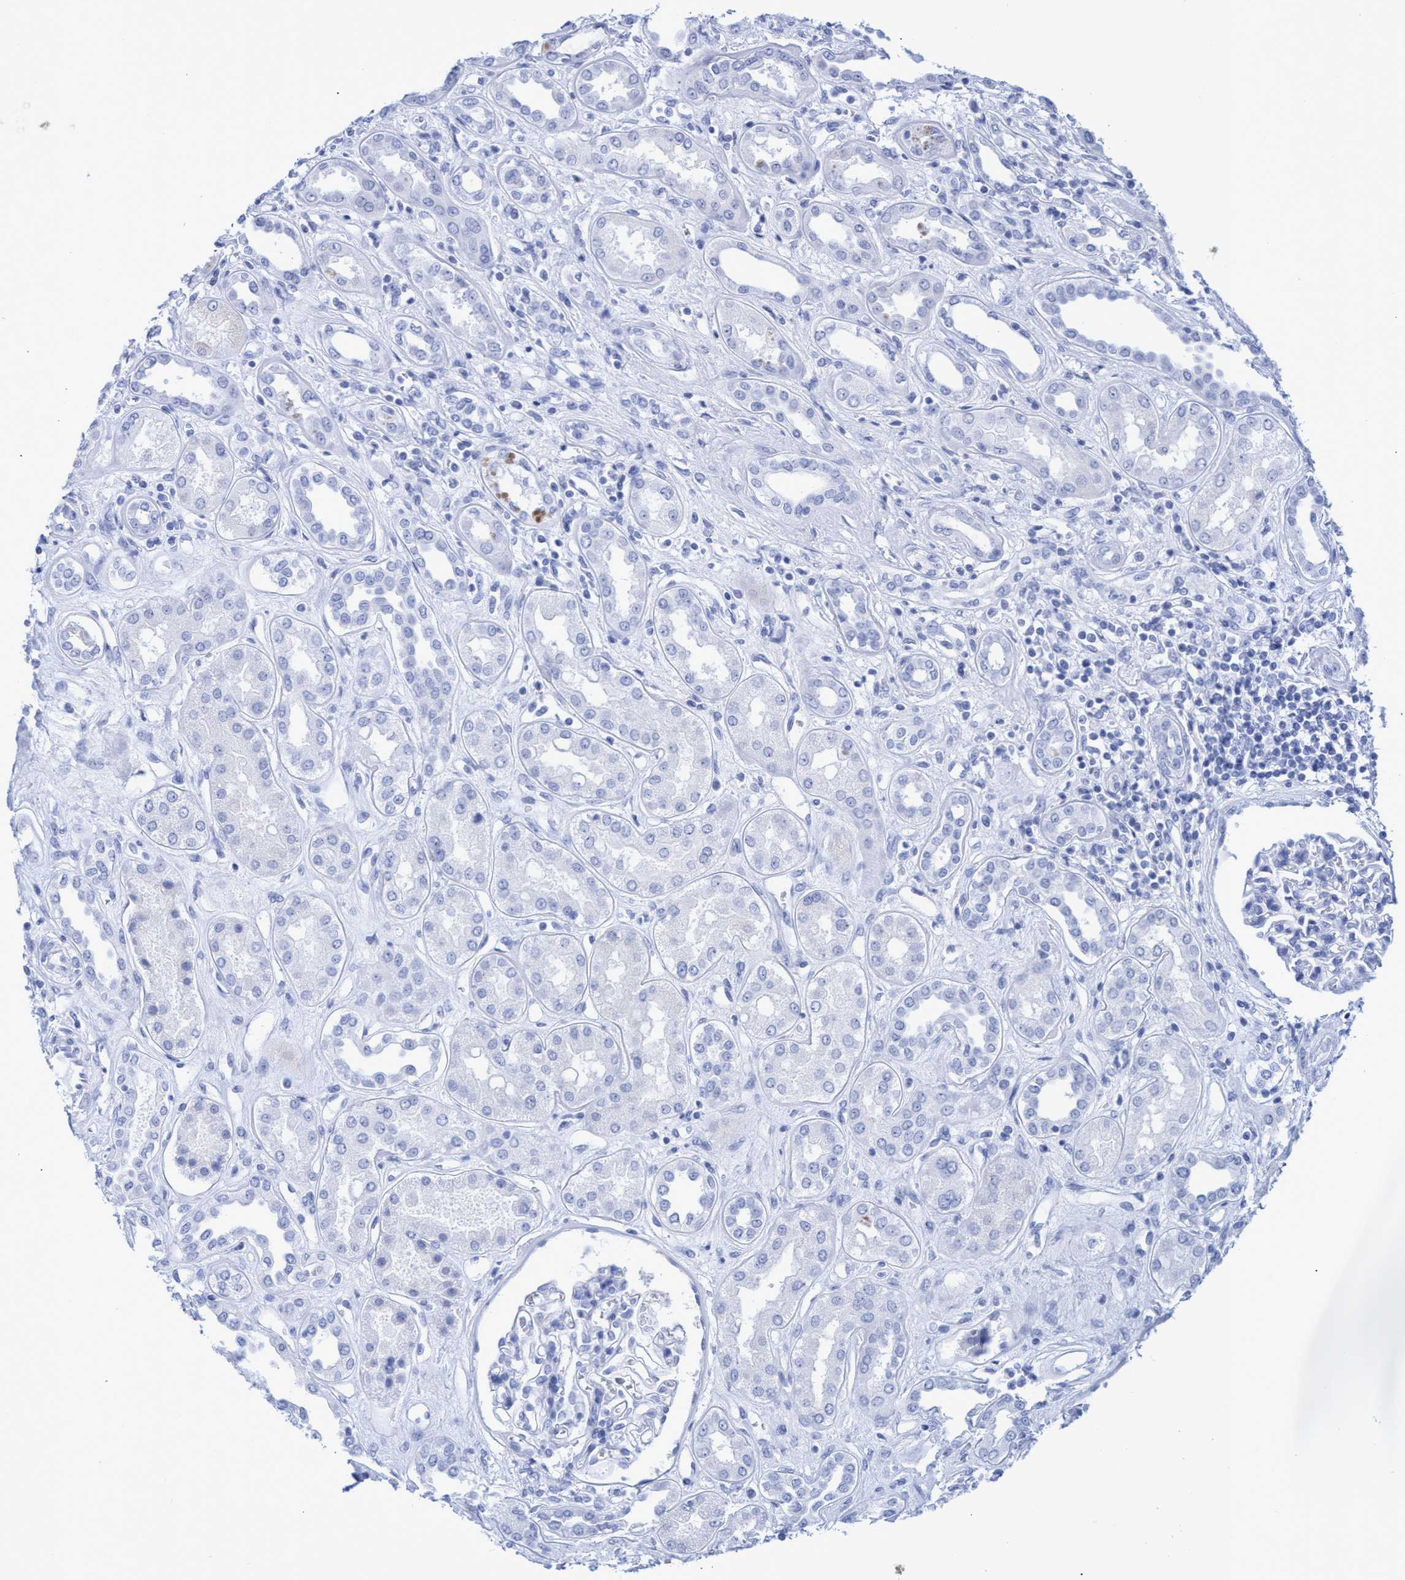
{"staining": {"intensity": "negative", "quantity": "none", "location": "none"}, "tissue": "kidney", "cell_type": "Cells in glomeruli", "image_type": "normal", "snomed": [{"axis": "morphology", "description": "Normal tissue, NOS"}, {"axis": "topography", "description": "Kidney"}], "caption": "IHC photomicrograph of benign human kidney stained for a protein (brown), which displays no staining in cells in glomeruli. (DAB (3,3'-diaminobenzidine) IHC with hematoxylin counter stain).", "gene": "INSL6", "patient": {"sex": "male", "age": 59}}